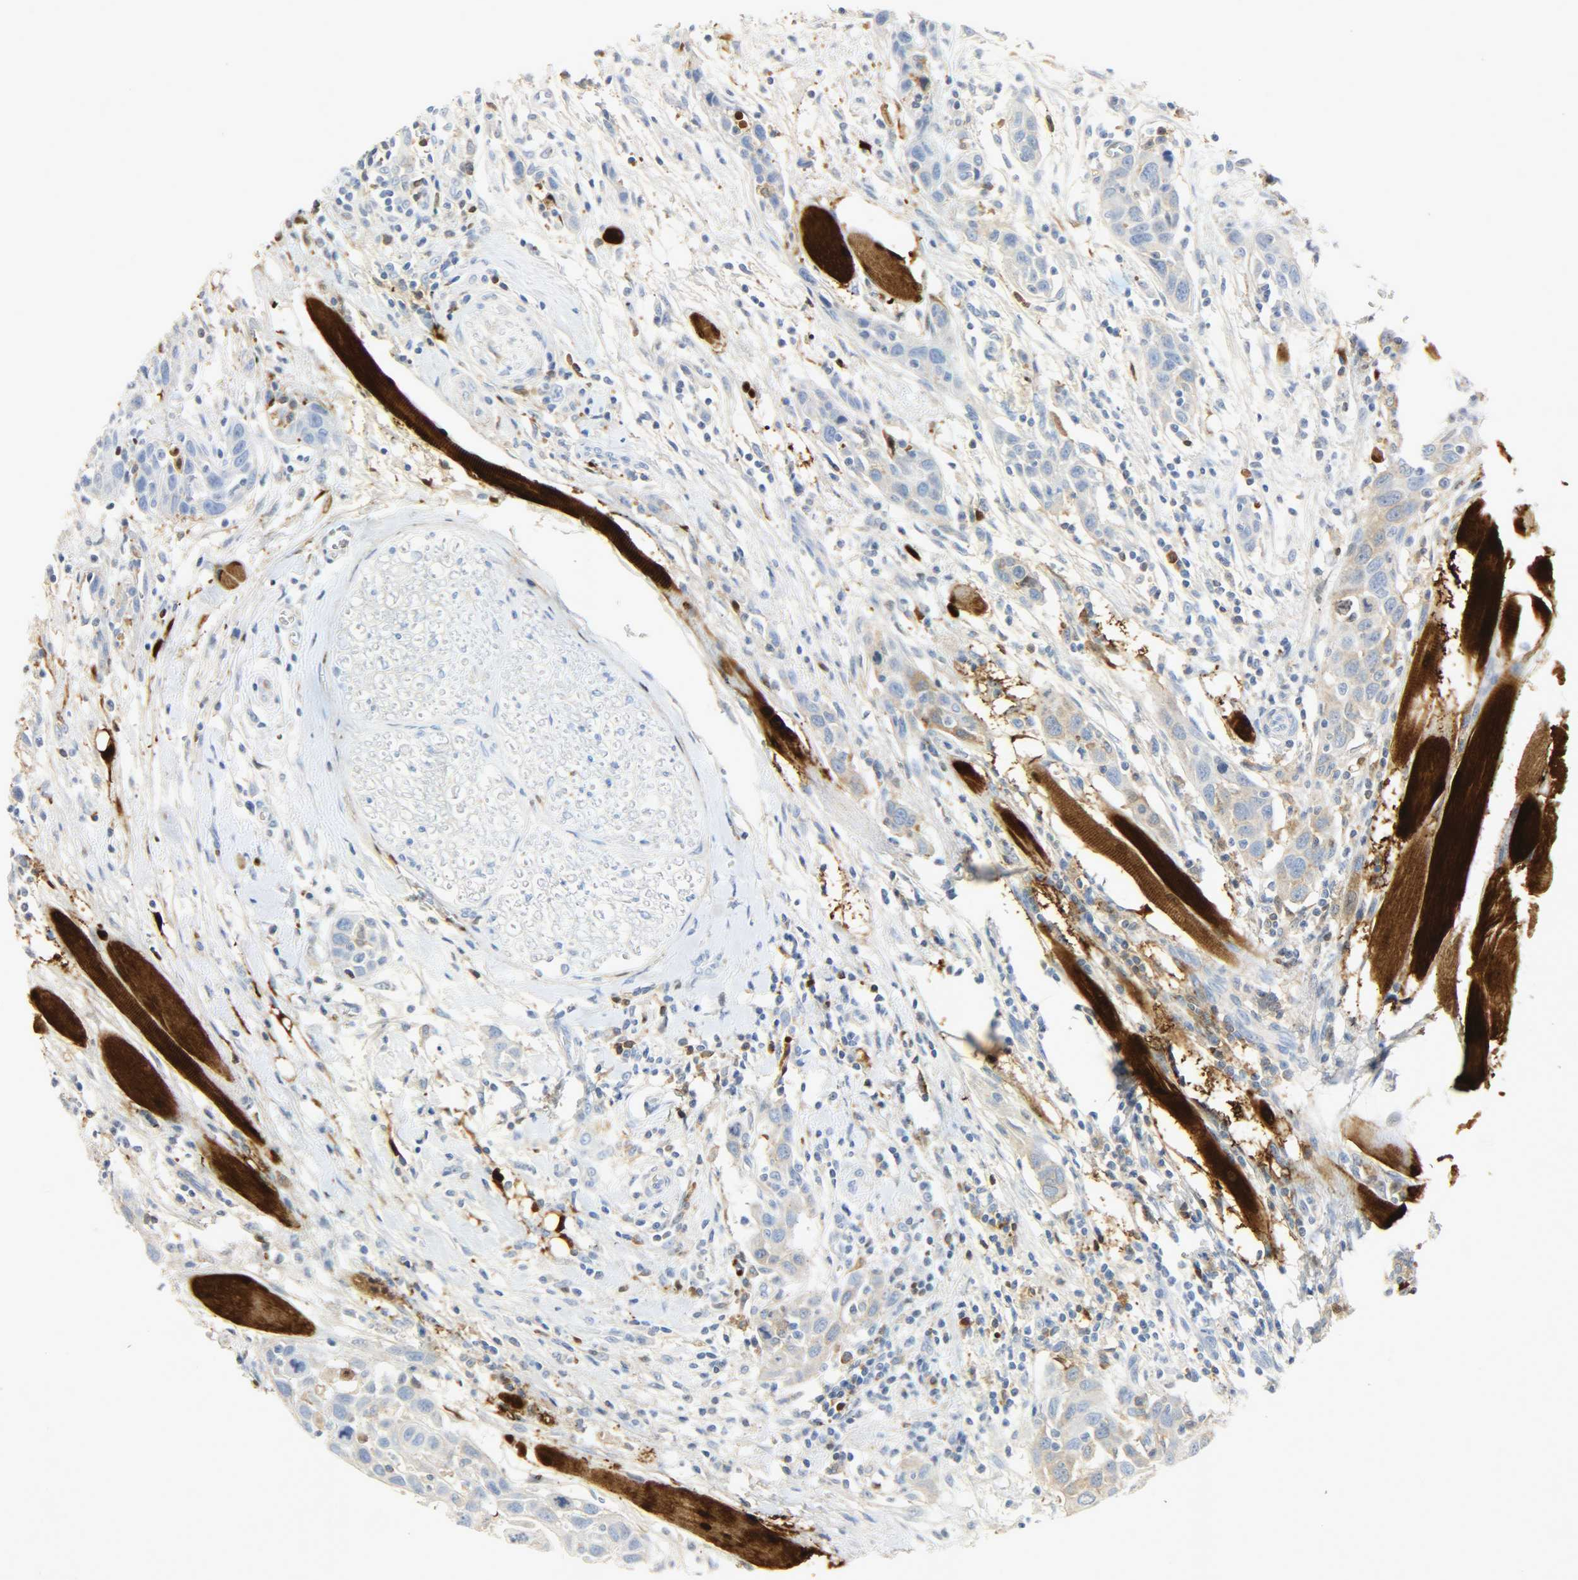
{"staining": {"intensity": "weak", "quantity": ">75%", "location": "cytoplasmic/membranous"}, "tissue": "head and neck cancer", "cell_type": "Tumor cells", "image_type": "cancer", "snomed": [{"axis": "morphology", "description": "Normal tissue, NOS"}, {"axis": "morphology", "description": "Squamous cell carcinoma, NOS"}, {"axis": "topography", "description": "Oral tissue"}, {"axis": "topography", "description": "Head-Neck"}], "caption": "The photomicrograph shows a brown stain indicating the presence of a protein in the cytoplasmic/membranous of tumor cells in head and neck cancer. Using DAB (3,3'-diaminobenzidine) (brown) and hematoxylin (blue) stains, captured at high magnification using brightfield microscopy.", "gene": "CA3", "patient": {"sex": "female", "age": 50}}